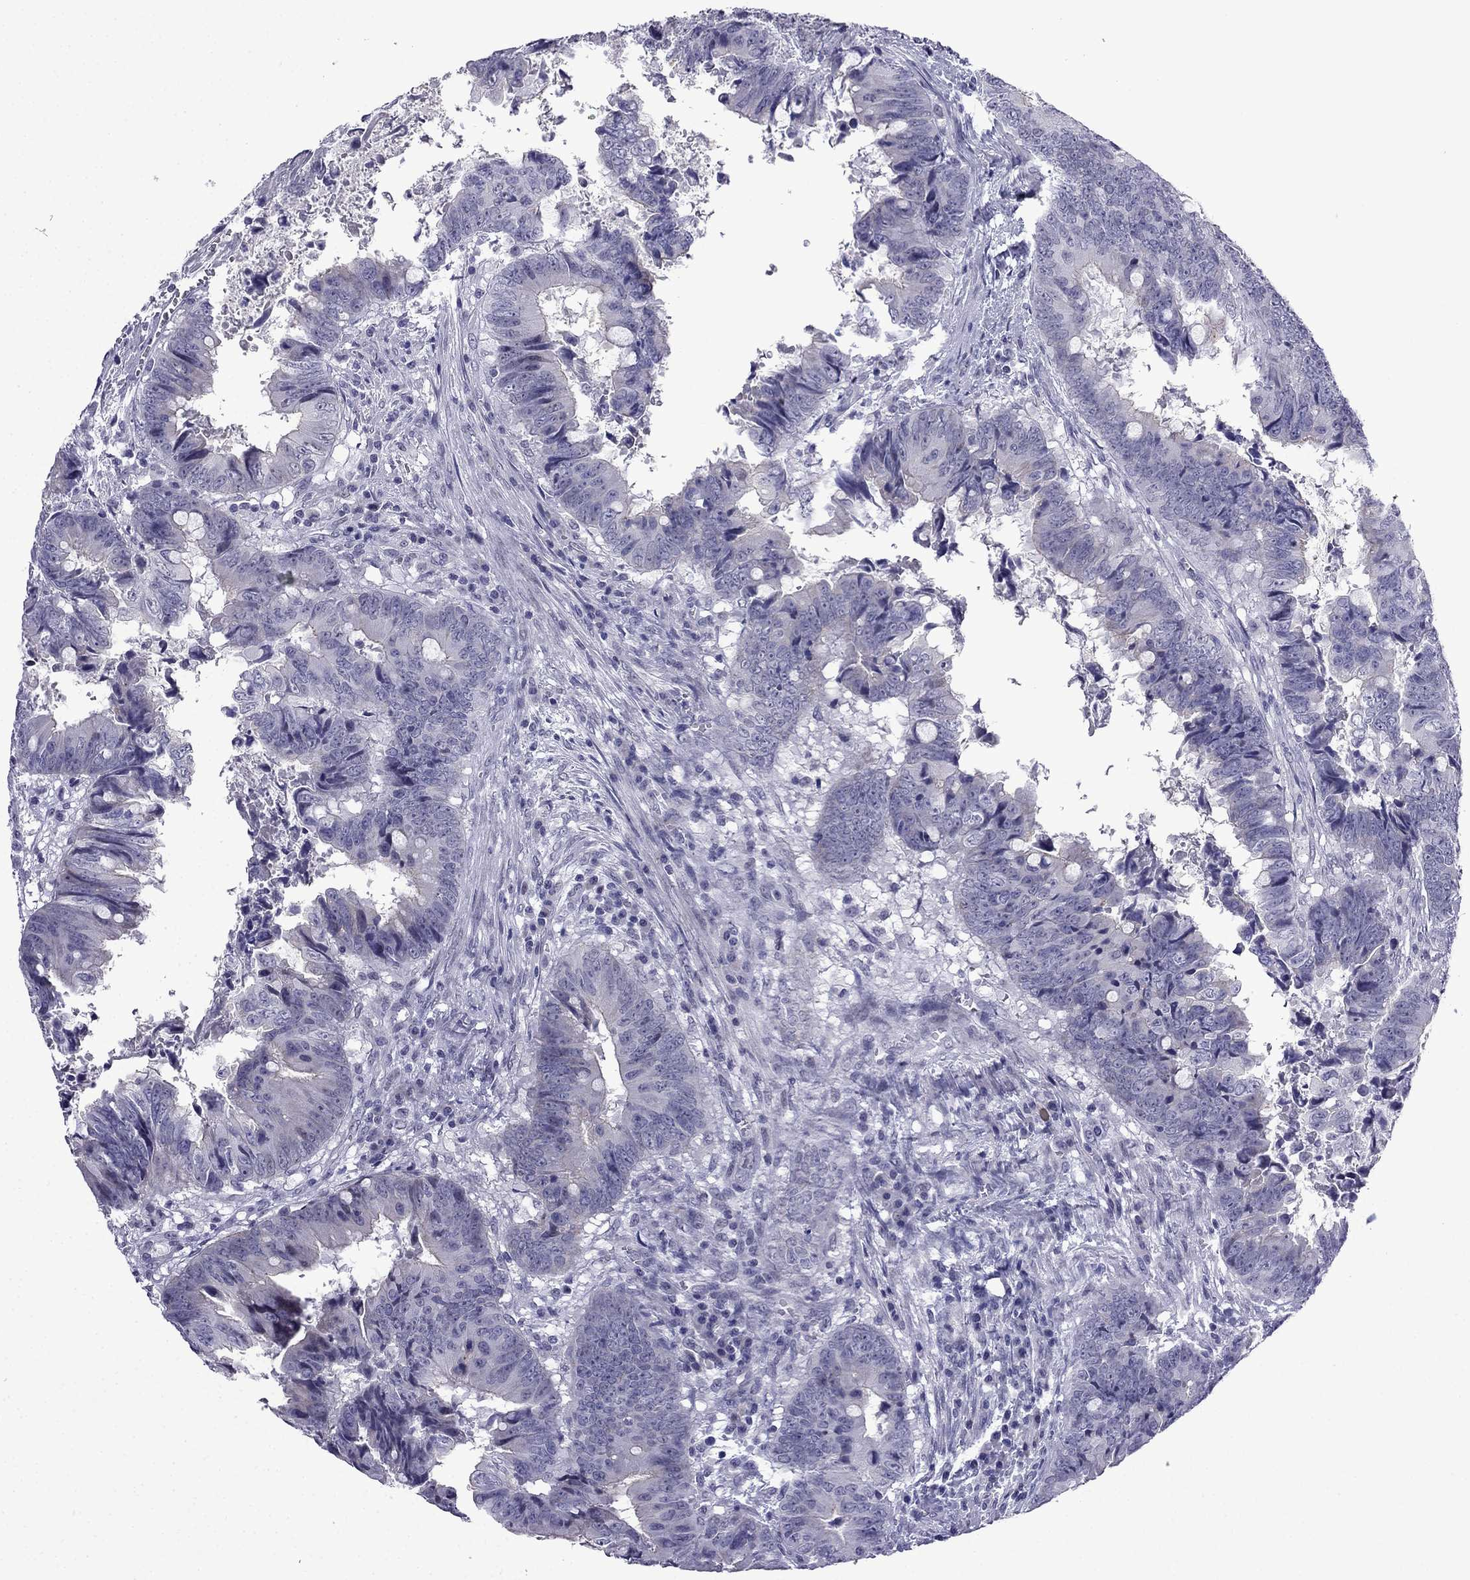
{"staining": {"intensity": "negative", "quantity": "none", "location": "none"}, "tissue": "colorectal cancer", "cell_type": "Tumor cells", "image_type": "cancer", "snomed": [{"axis": "morphology", "description": "Adenocarcinoma, NOS"}, {"axis": "topography", "description": "Colon"}], "caption": "There is no significant staining in tumor cells of colorectal cancer.", "gene": "POM121L12", "patient": {"sex": "female", "age": 82}}